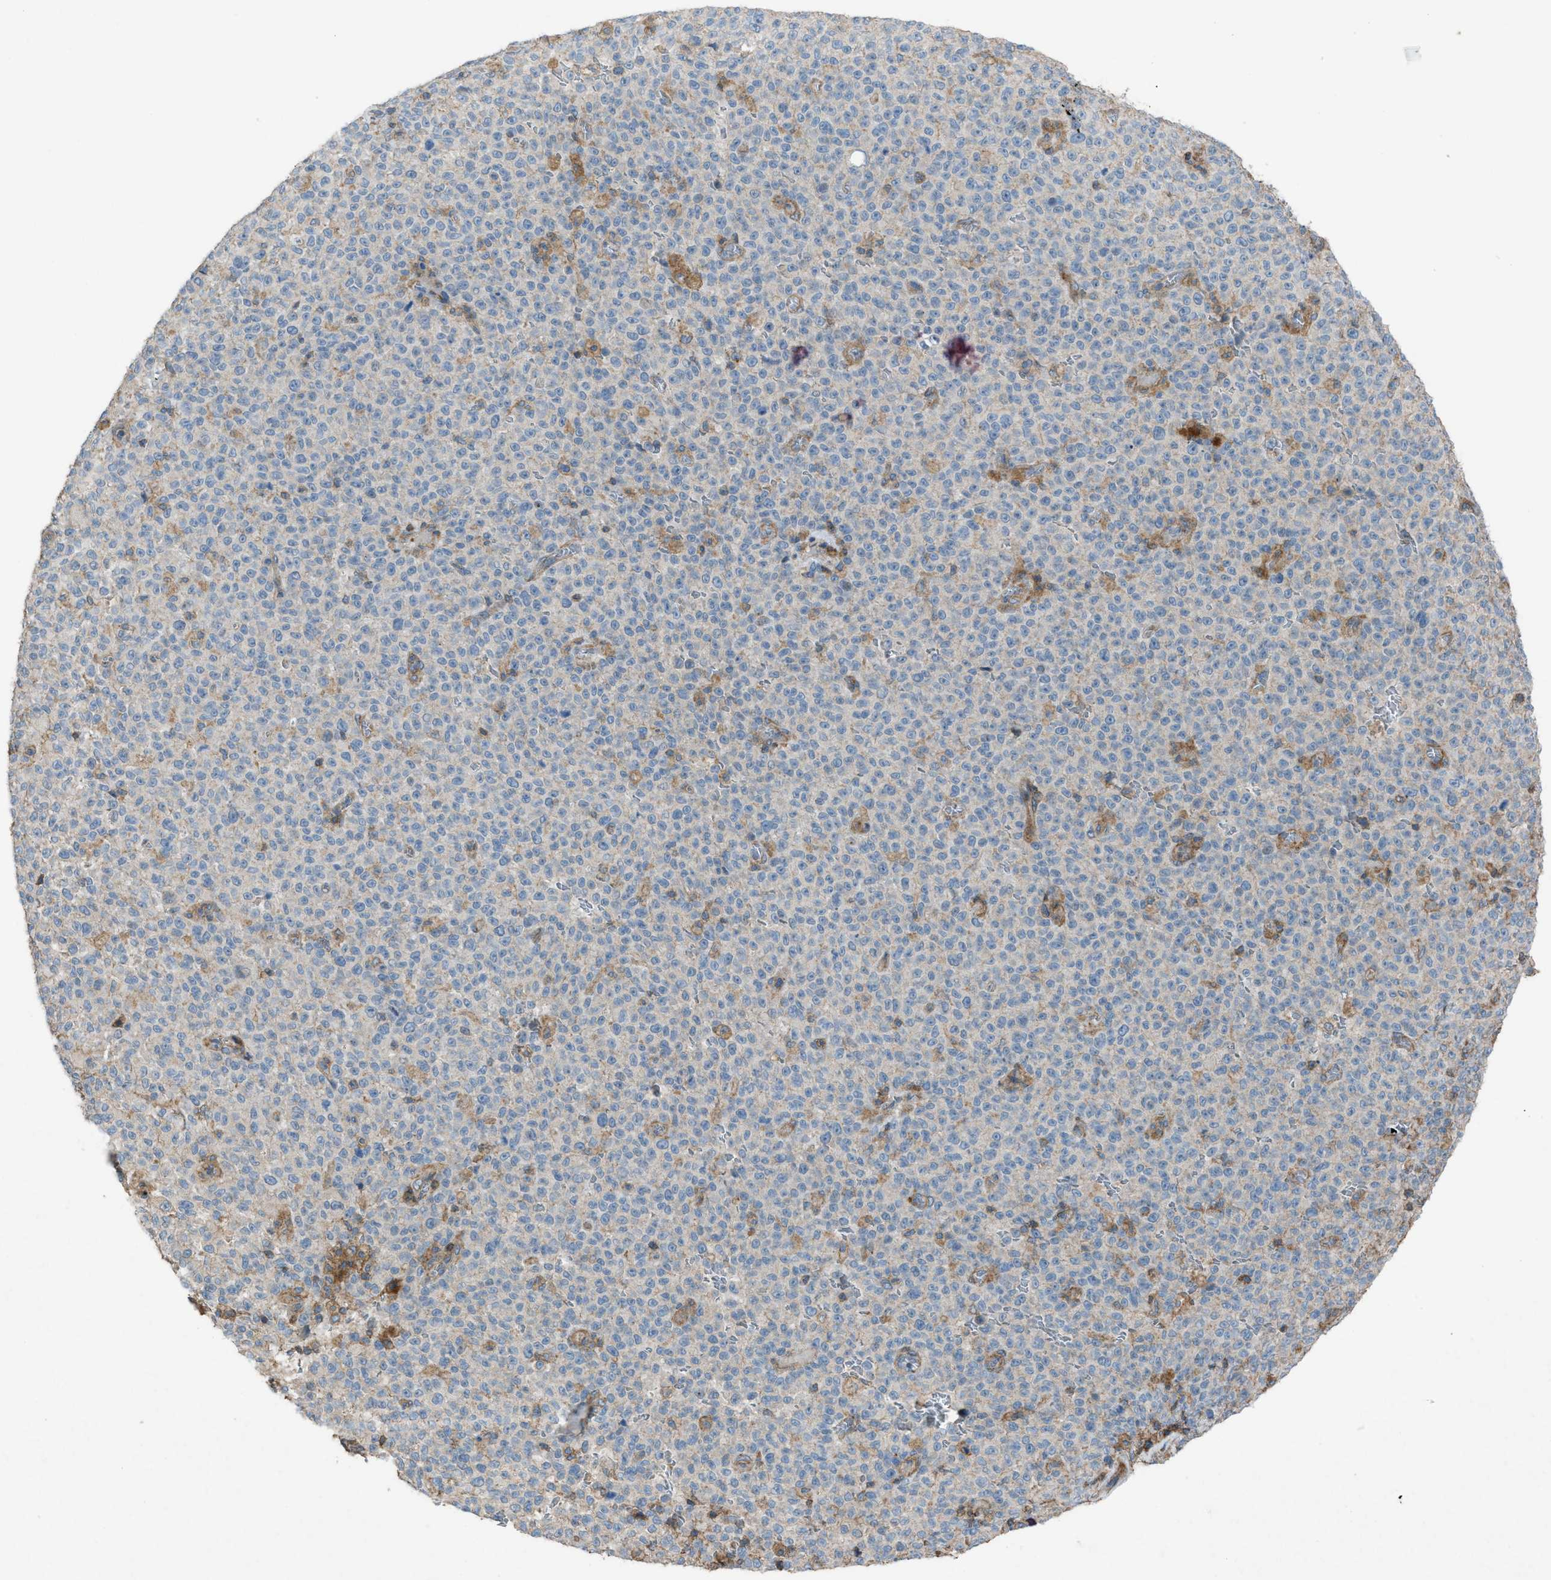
{"staining": {"intensity": "weak", "quantity": "<25%", "location": "cytoplasmic/membranous"}, "tissue": "melanoma", "cell_type": "Tumor cells", "image_type": "cancer", "snomed": [{"axis": "morphology", "description": "Malignant melanoma, NOS"}, {"axis": "topography", "description": "Skin"}], "caption": "Immunohistochemistry (IHC) micrograph of neoplastic tissue: melanoma stained with DAB (3,3'-diaminobenzidine) displays no significant protein positivity in tumor cells.", "gene": "NCK2", "patient": {"sex": "female", "age": 82}}